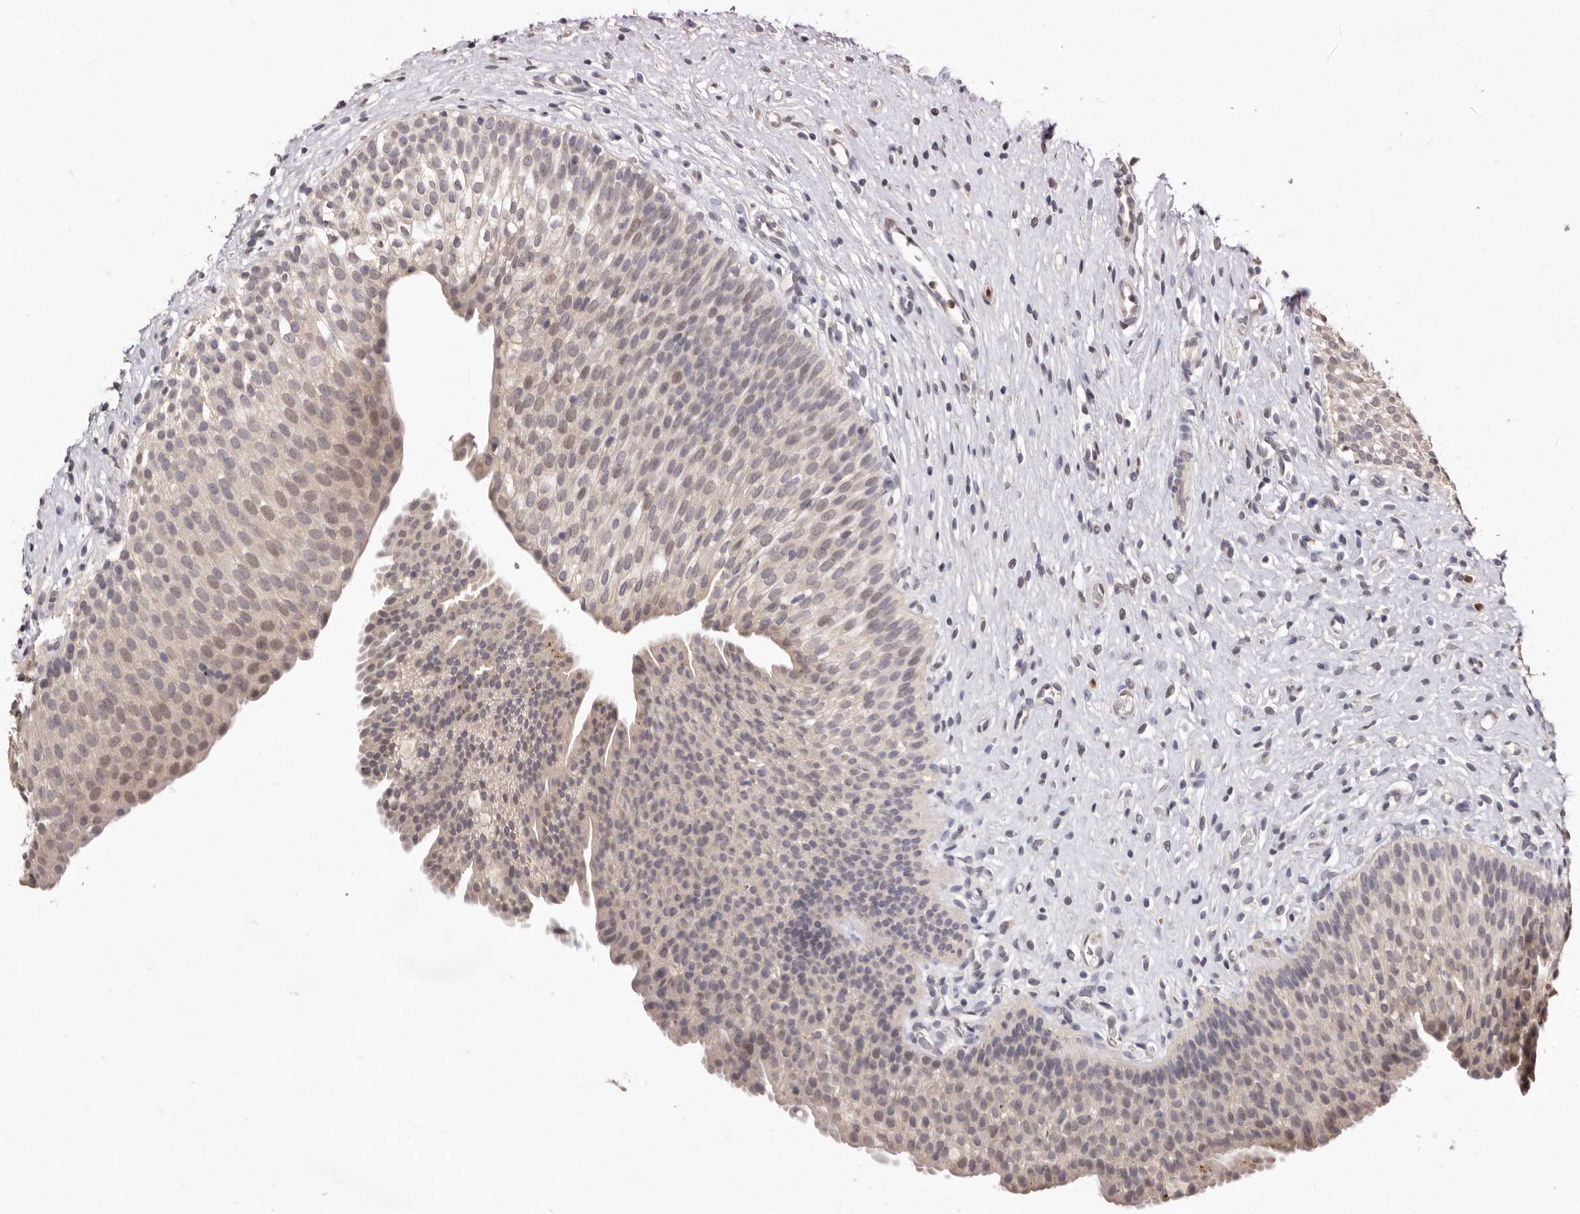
{"staining": {"intensity": "weak", "quantity": "<25%", "location": "cytoplasmic/membranous"}, "tissue": "urinary bladder", "cell_type": "Urothelial cells", "image_type": "normal", "snomed": [{"axis": "morphology", "description": "Normal tissue, NOS"}, {"axis": "topography", "description": "Urinary bladder"}], "caption": "The histopathology image demonstrates no staining of urothelial cells in unremarkable urinary bladder. (Brightfield microscopy of DAB immunohistochemistry (IHC) at high magnification).", "gene": "SULT1E1", "patient": {"sex": "male", "age": 1}}